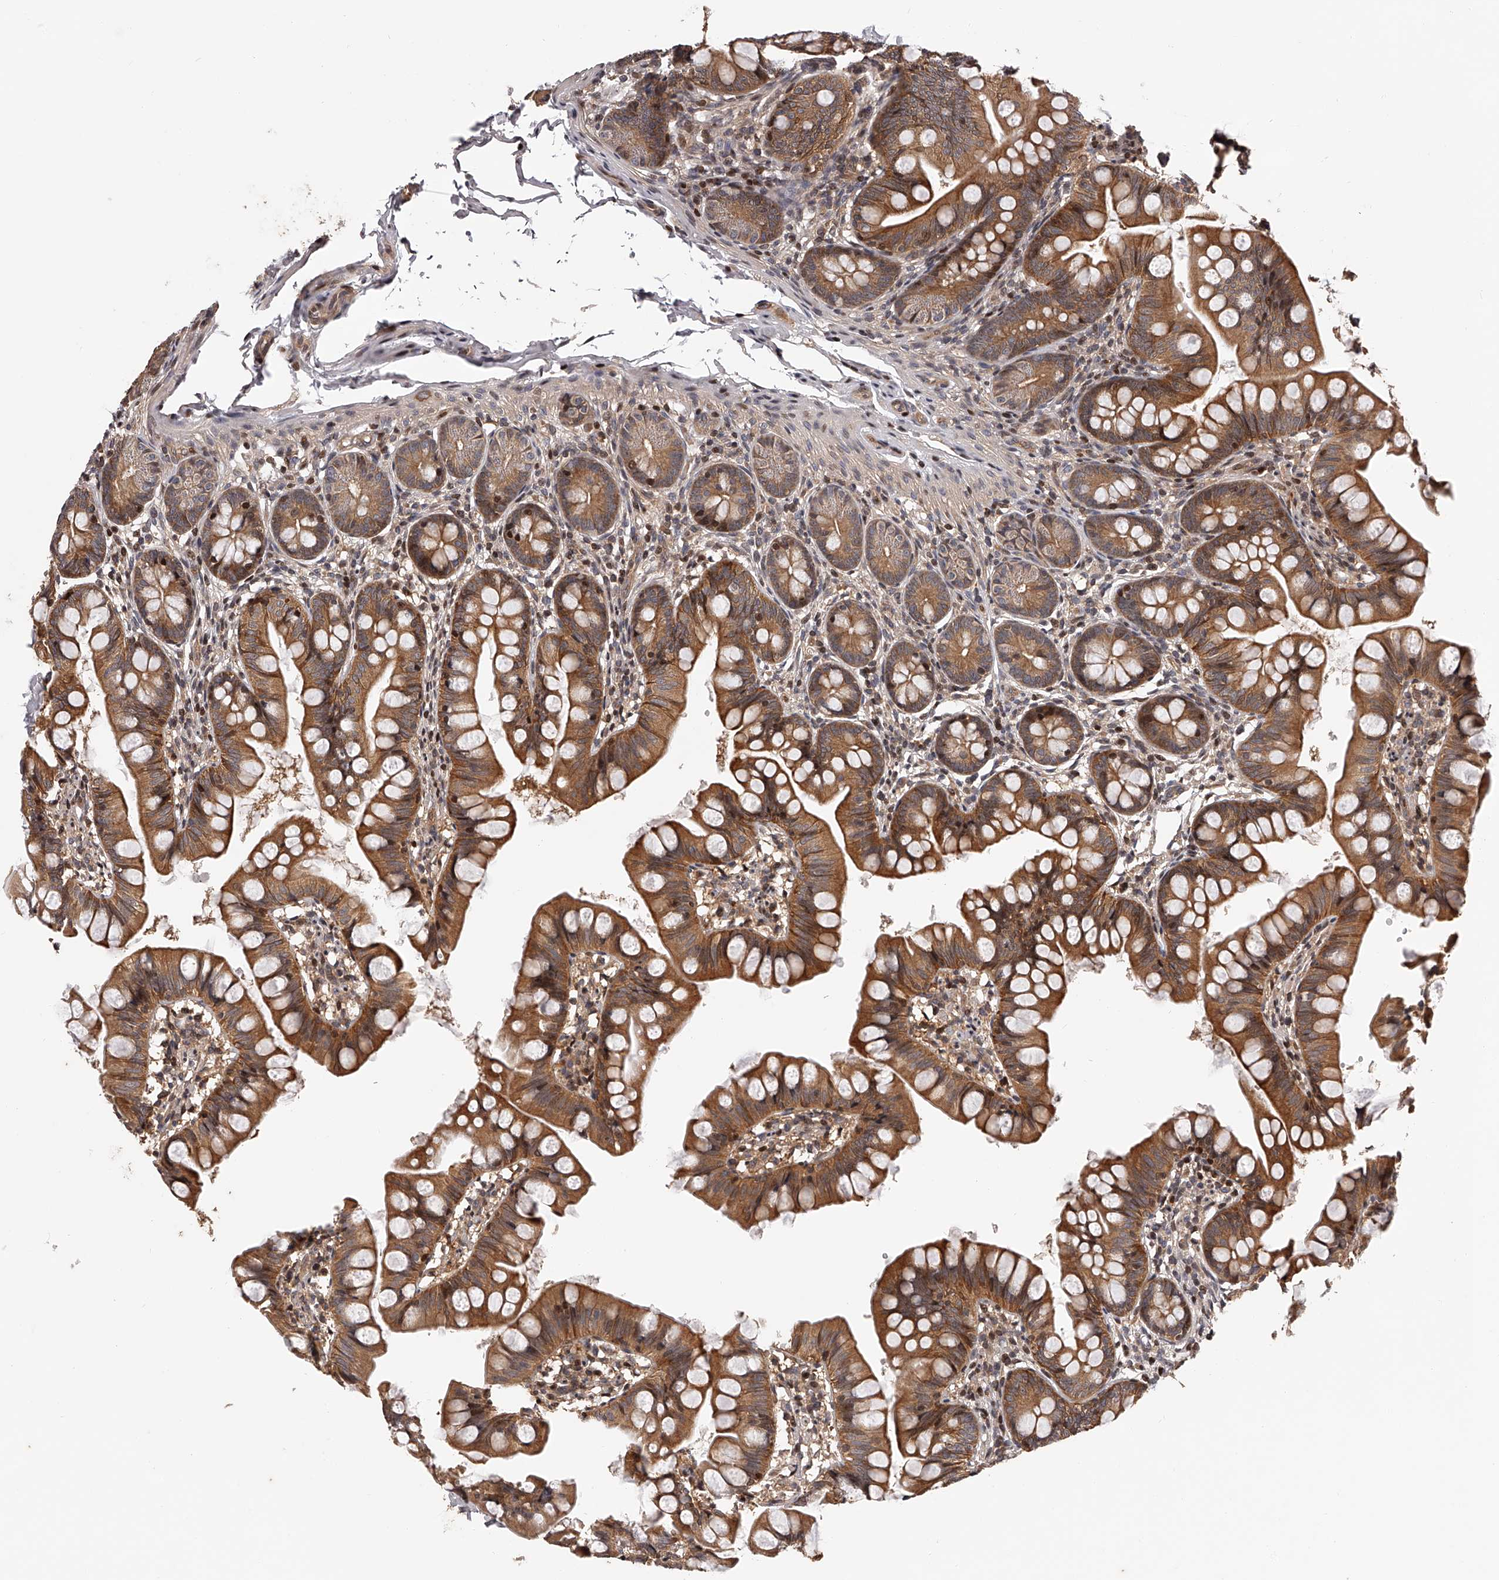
{"staining": {"intensity": "moderate", "quantity": ">75%", "location": "cytoplasmic/membranous"}, "tissue": "small intestine", "cell_type": "Glandular cells", "image_type": "normal", "snomed": [{"axis": "morphology", "description": "Normal tissue, NOS"}, {"axis": "topography", "description": "Small intestine"}], "caption": "Small intestine stained with immunohistochemistry displays moderate cytoplasmic/membranous positivity in approximately >75% of glandular cells. Using DAB (3,3'-diaminobenzidine) (brown) and hematoxylin (blue) stains, captured at high magnification using brightfield microscopy.", "gene": "PFDN2", "patient": {"sex": "male", "age": 7}}